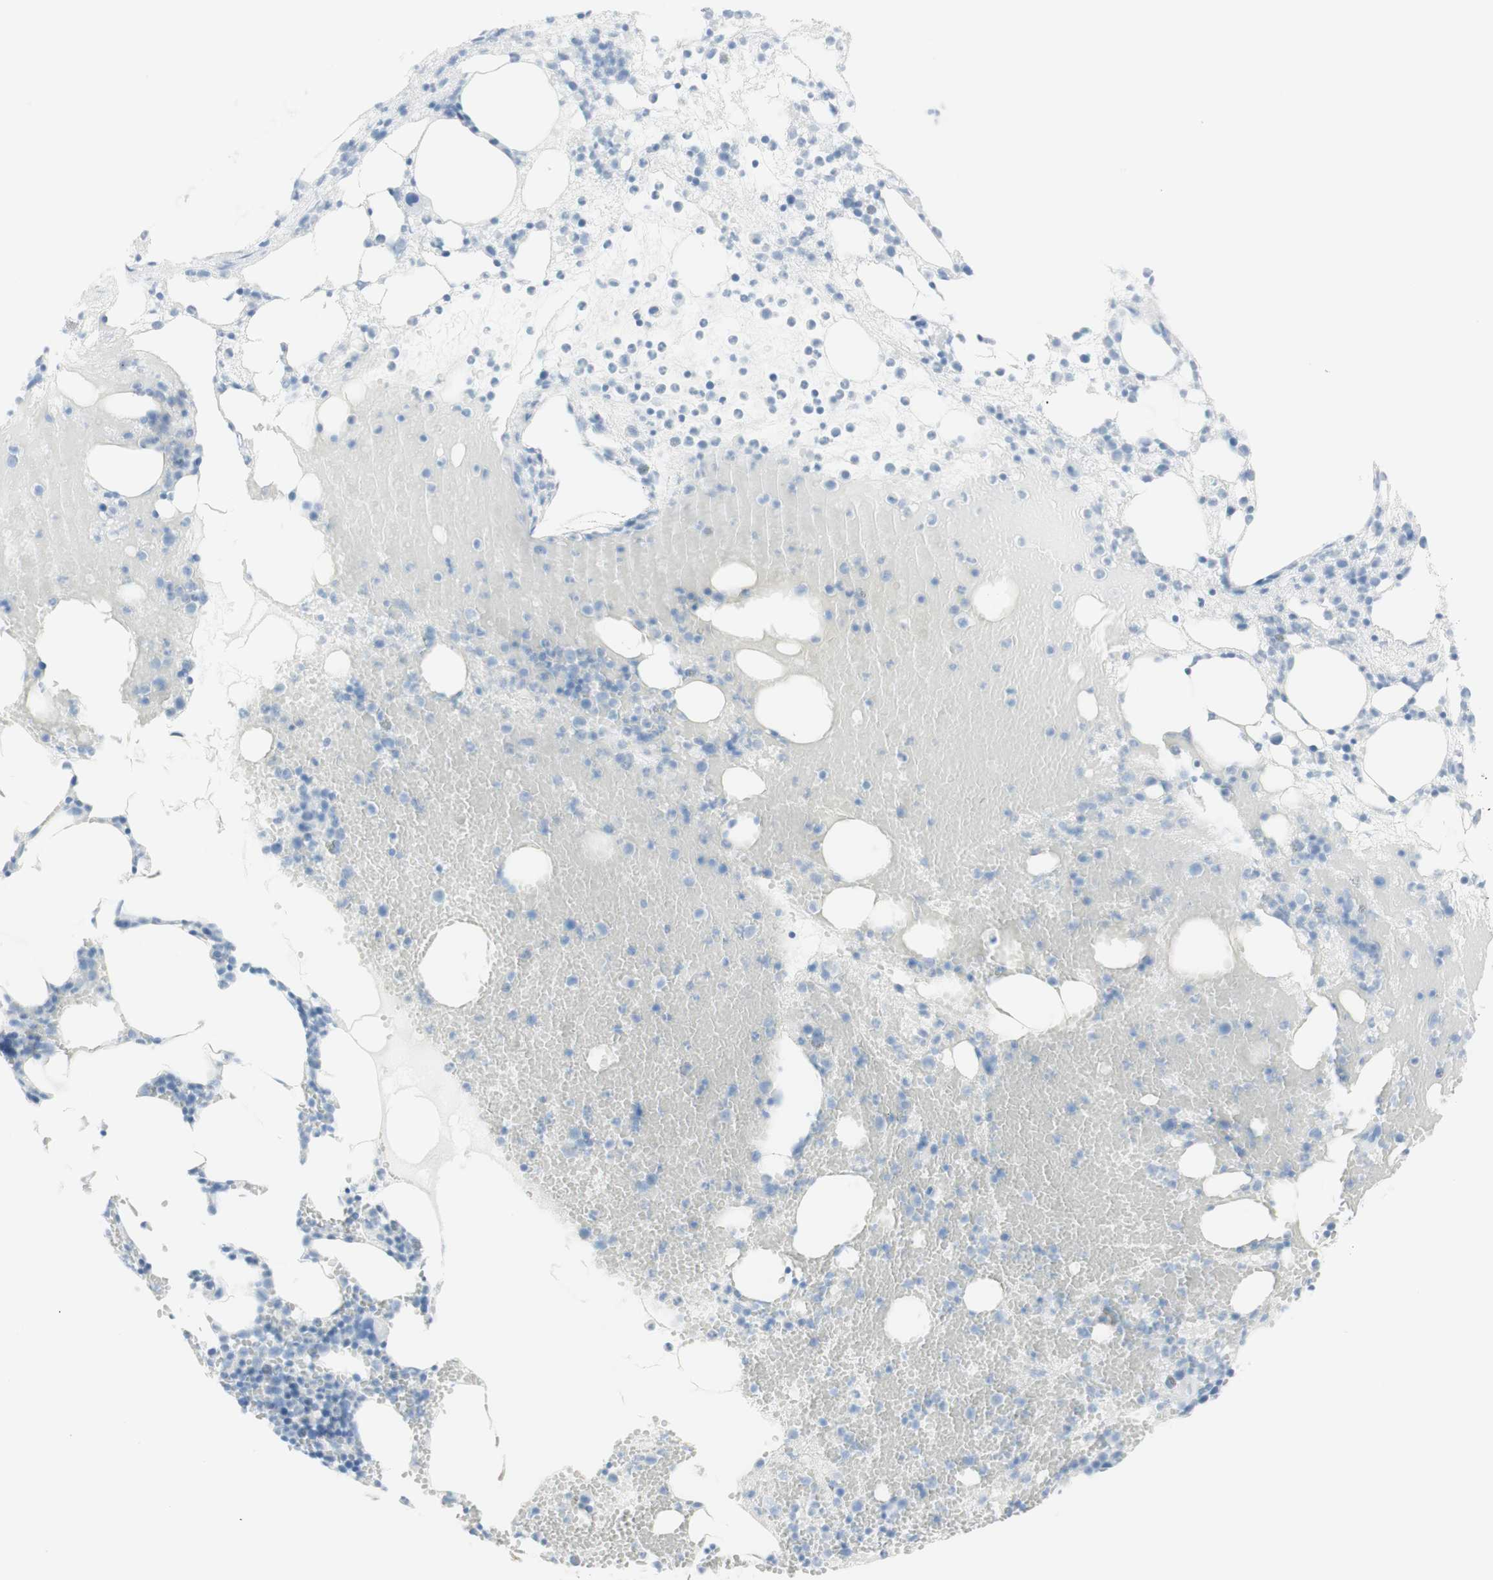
{"staining": {"intensity": "negative", "quantity": "none", "location": "none"}, "tissue": "bone marrow", "cell_type": "Hematopoietic cells", "image_type": "normal", "snomed": [{"axis": "morphology", "description": "Normal tissue, NOS"}, {"axis": "morphology", "description": "Inflammation, NOS"}, {"axis": "topography", "description": "Bone marrow"}], "caption": "Immunohistochemical staining of normal bone marrow shows no significant staining in hematopoietic cells. (DAB immunohistochemistry (IHC) with hematoxylin counter stain).", "gene": "NAPSA", "patient": {"sex": "female", "age": 79}}